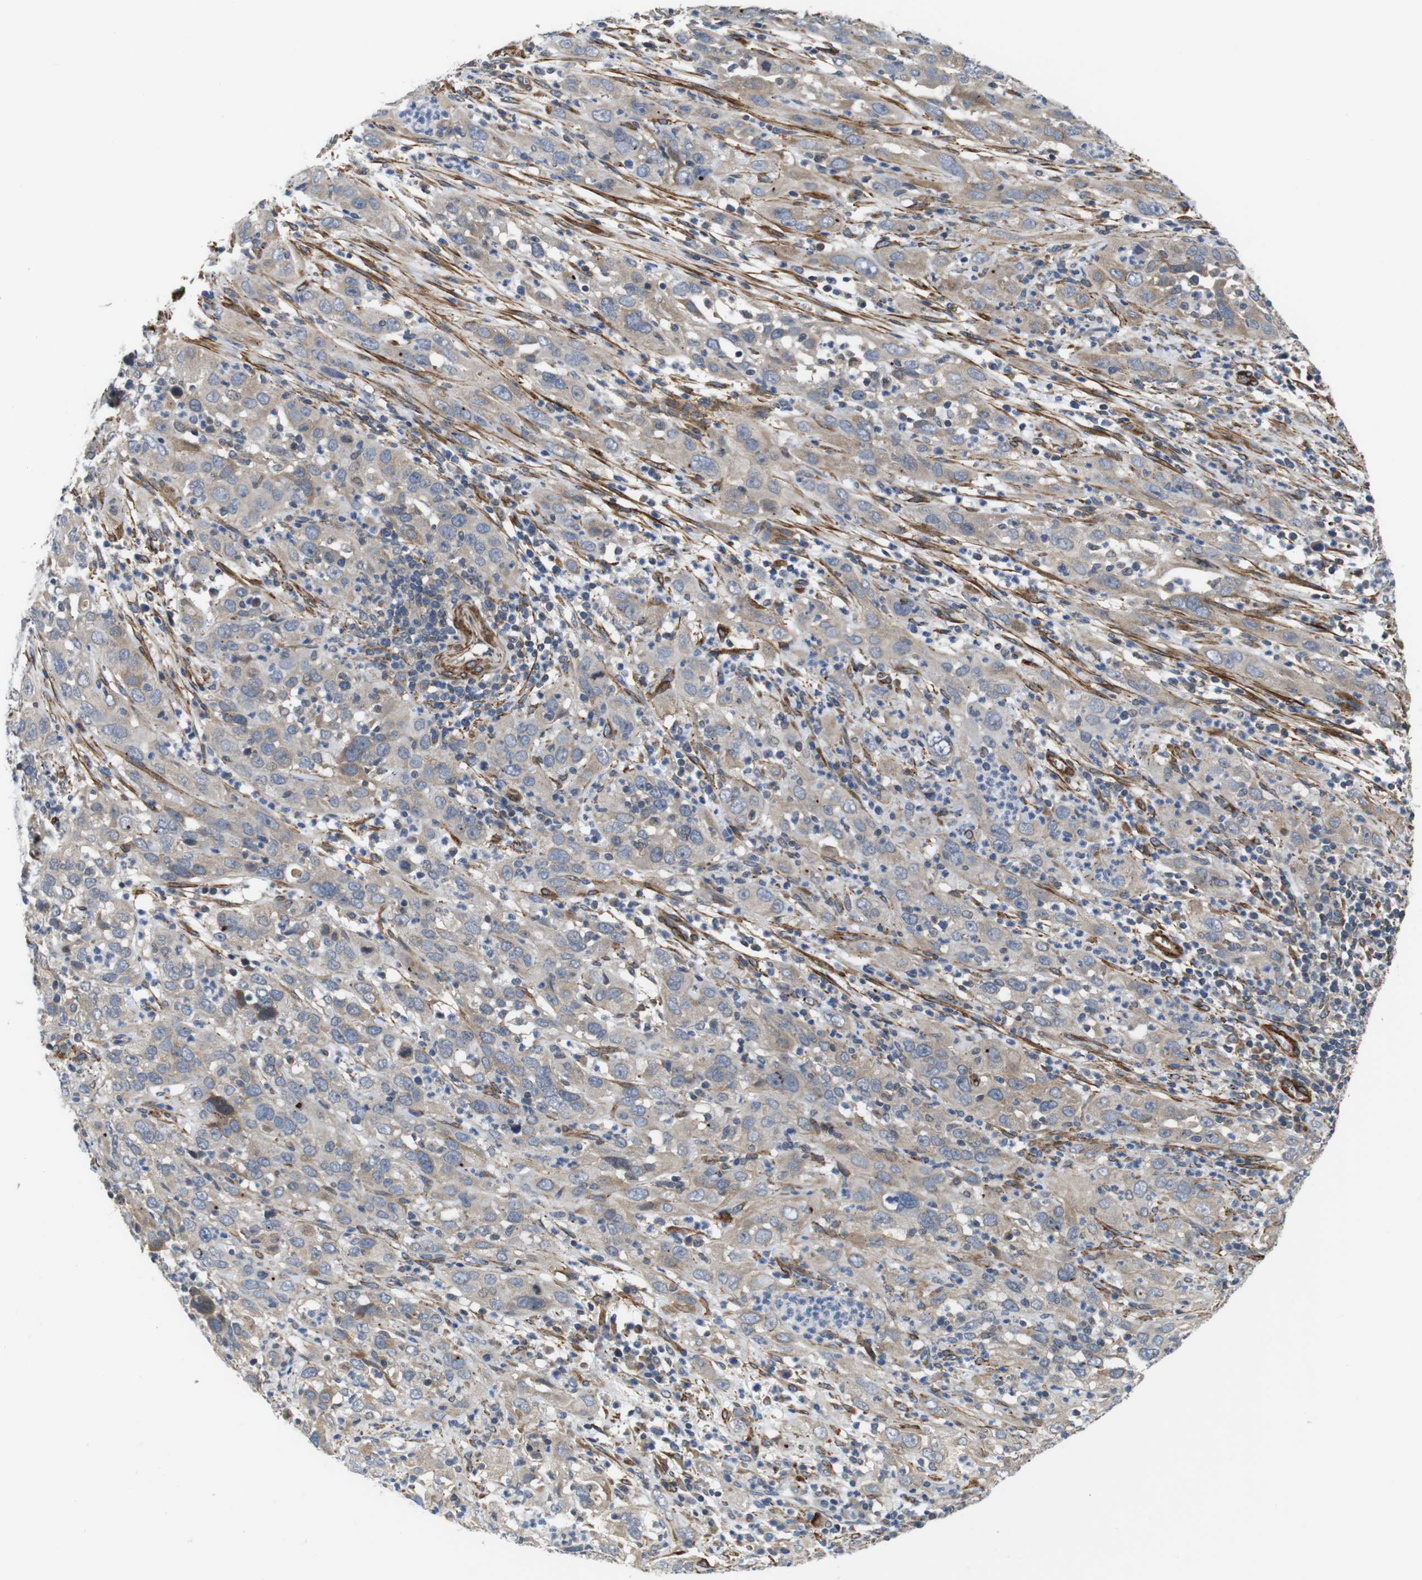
{"staining": {"intensity": "weak", "quantity": ">75%", "location": "cytoplasmic/membranous"}, "tissue": "cervical cancer", "cell_type": "Tumor cells", "image_type": "cancer", "snomed": [{"axis": "morphology", "description": "Squamous cell carcinoma, NOS"}, {"axis": "topography", "description": "Cervix"}], "caption": "This is a histology image of immunohistochemistry (IHC) staining of cervical cancer, which shows weak positivity in the cytoplasmic/membranous of tumor cells.", "gene": "GGT7", "patient": {"sex": "female", "age": 32}}